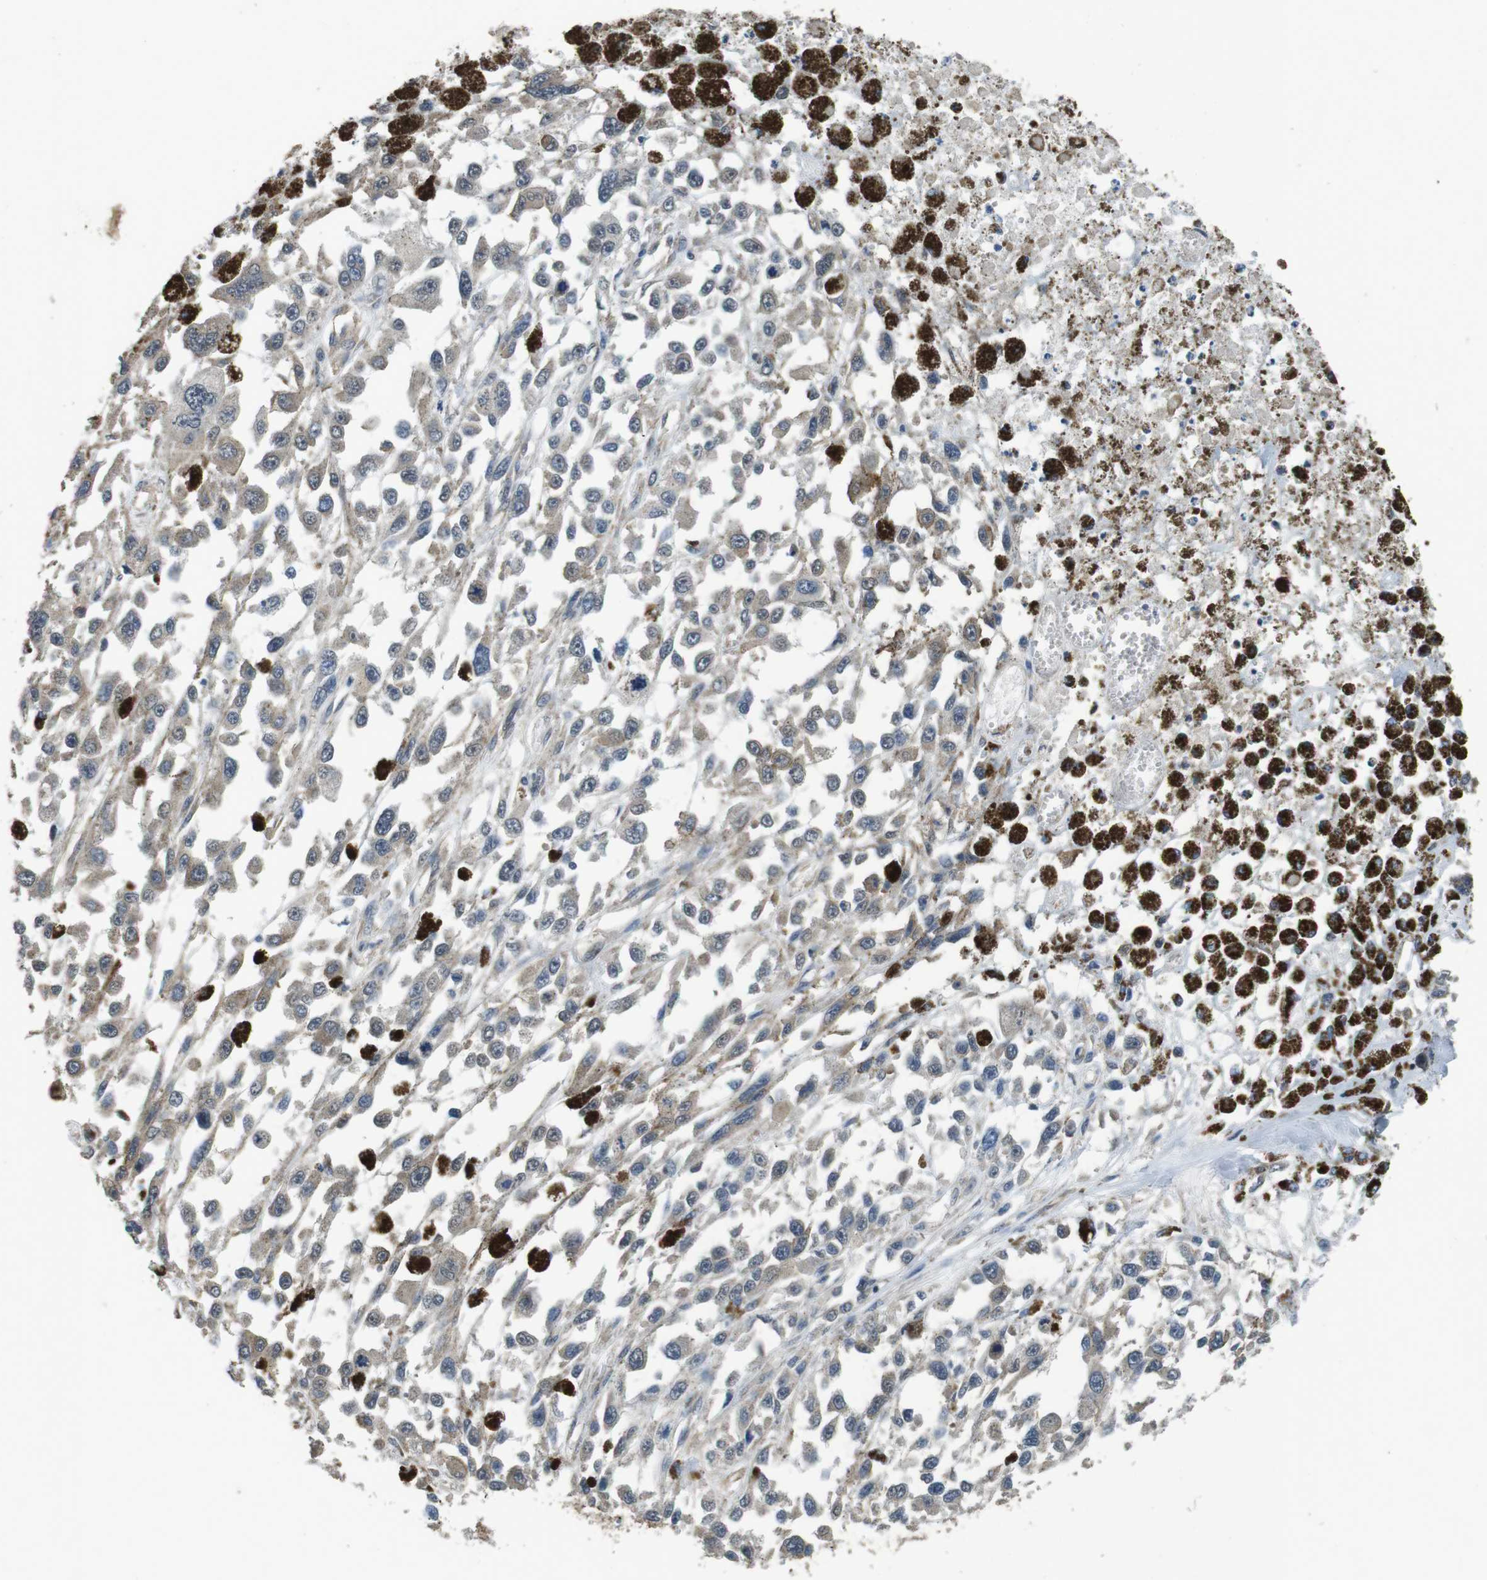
{"staining": {"intensity": "weak", "quantity": ">75%", "location": "cytoplasmic/membranous"}, "tissue": "melanoma", "cell_type": "Tumor cells", "image_type": "cancer", "snomed": [{"axis": "morphology", "description": "Malignant melanoma, Metastatic site"}, {"axis": "topography", "description": "Lymph node"}], "caption": "A low amount of weak cytoplasmic/membranous expression is identified in approximately >75% of tumor cells in melanoma tissue.", "gene": "CLDN7", "patient": {"sex": "male", "age": 59}}